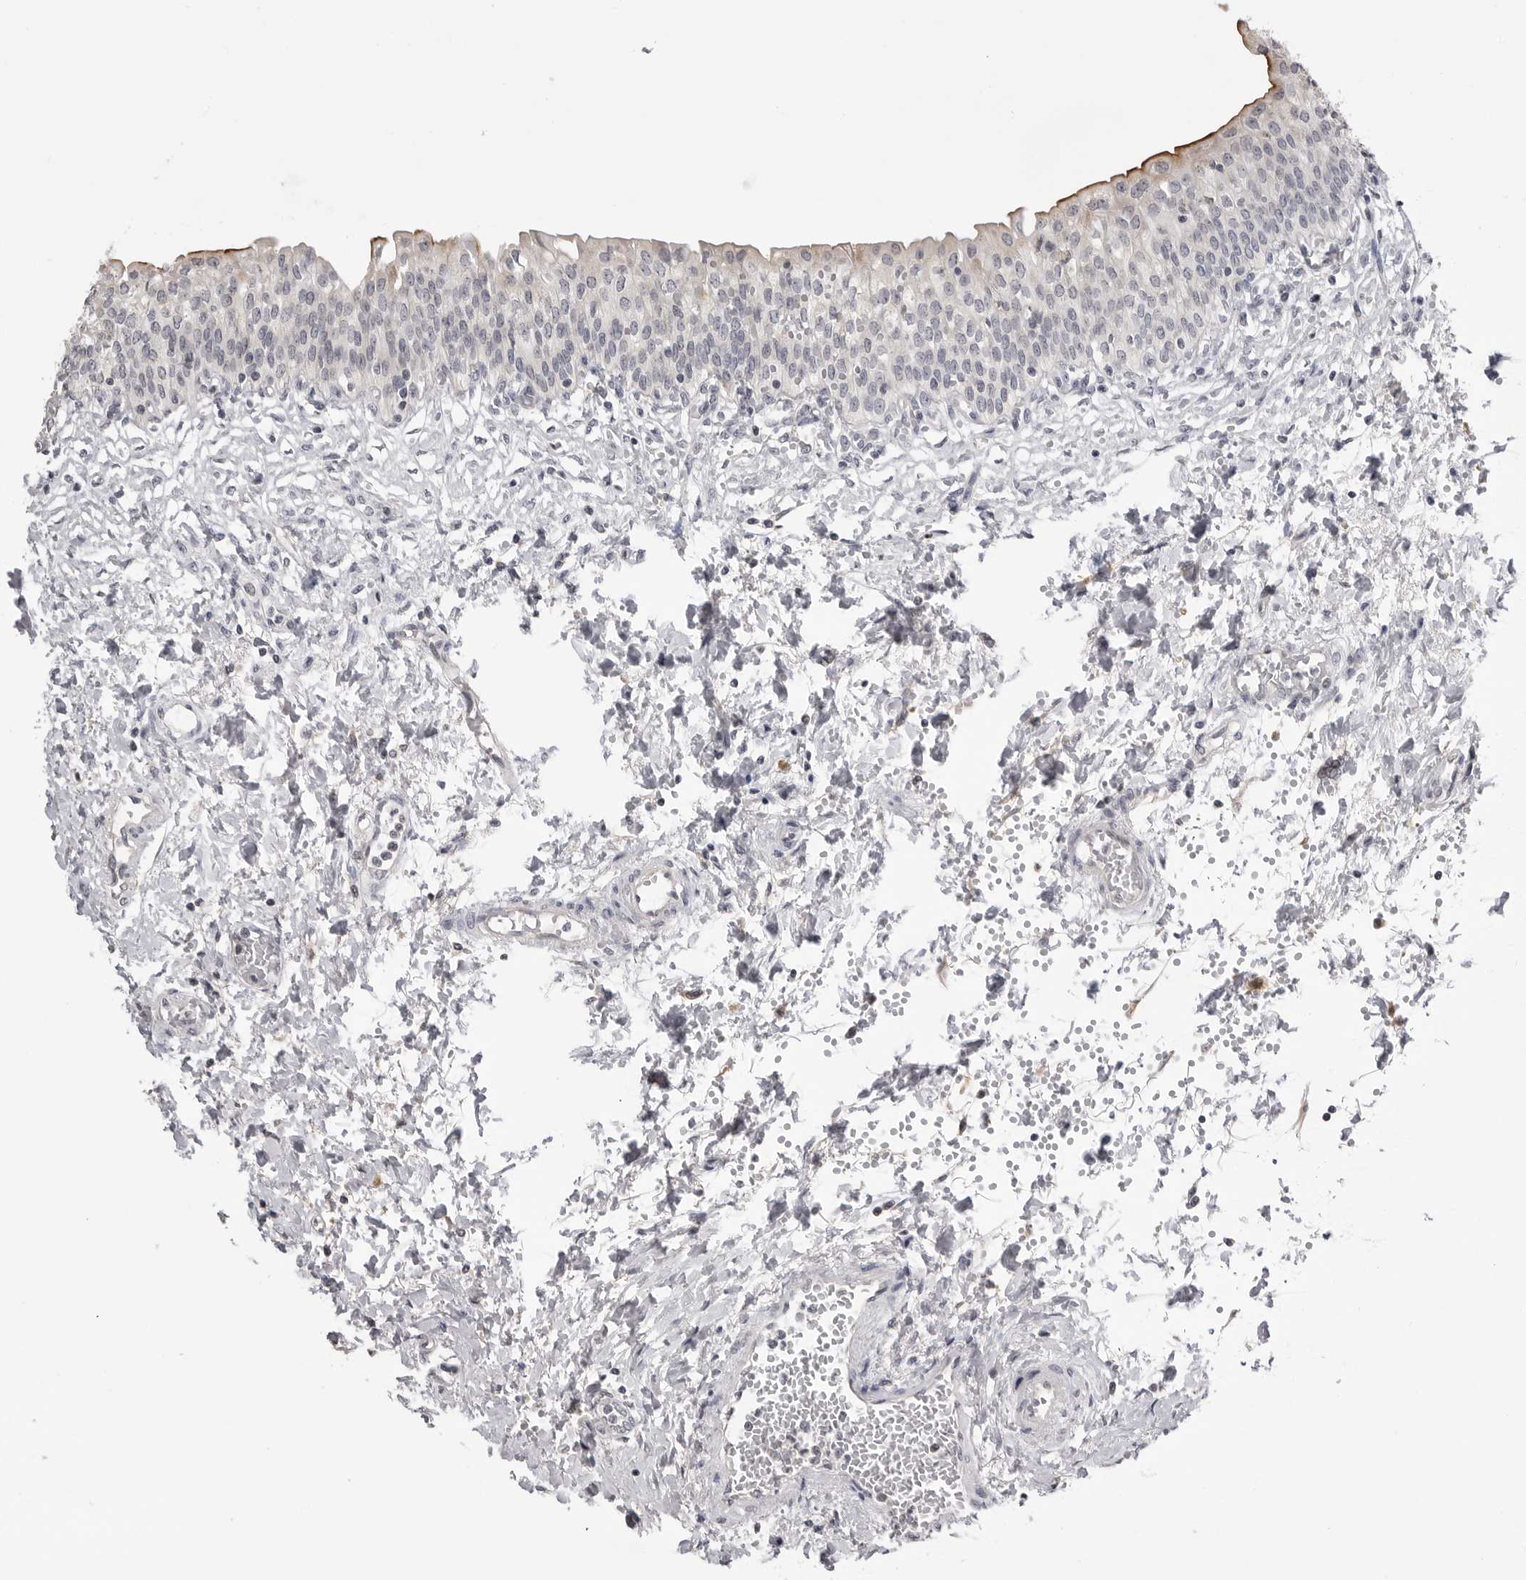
{"staining": {"intensity": "moderate", "quantity": "<25%", "location": "cytoplasmic/membranous"}, "tissue": "urinary bladder", "cell_type": "Urothelial cells", "image_type": "normal", "snomed": [{"axis": "morphology", "description": "Normal tissue, NOS"}, {"axis": "topography", "description": "Urinary bladder"}], "caption": "This is an image of immunohistochemistry staining of unremarkable urinary bladder, which shows moderate positivity in the cytoplasmic/membranous of urothelial cells.", "gene": "GPN2", "patient": {"sex": "male", "age": 55}}